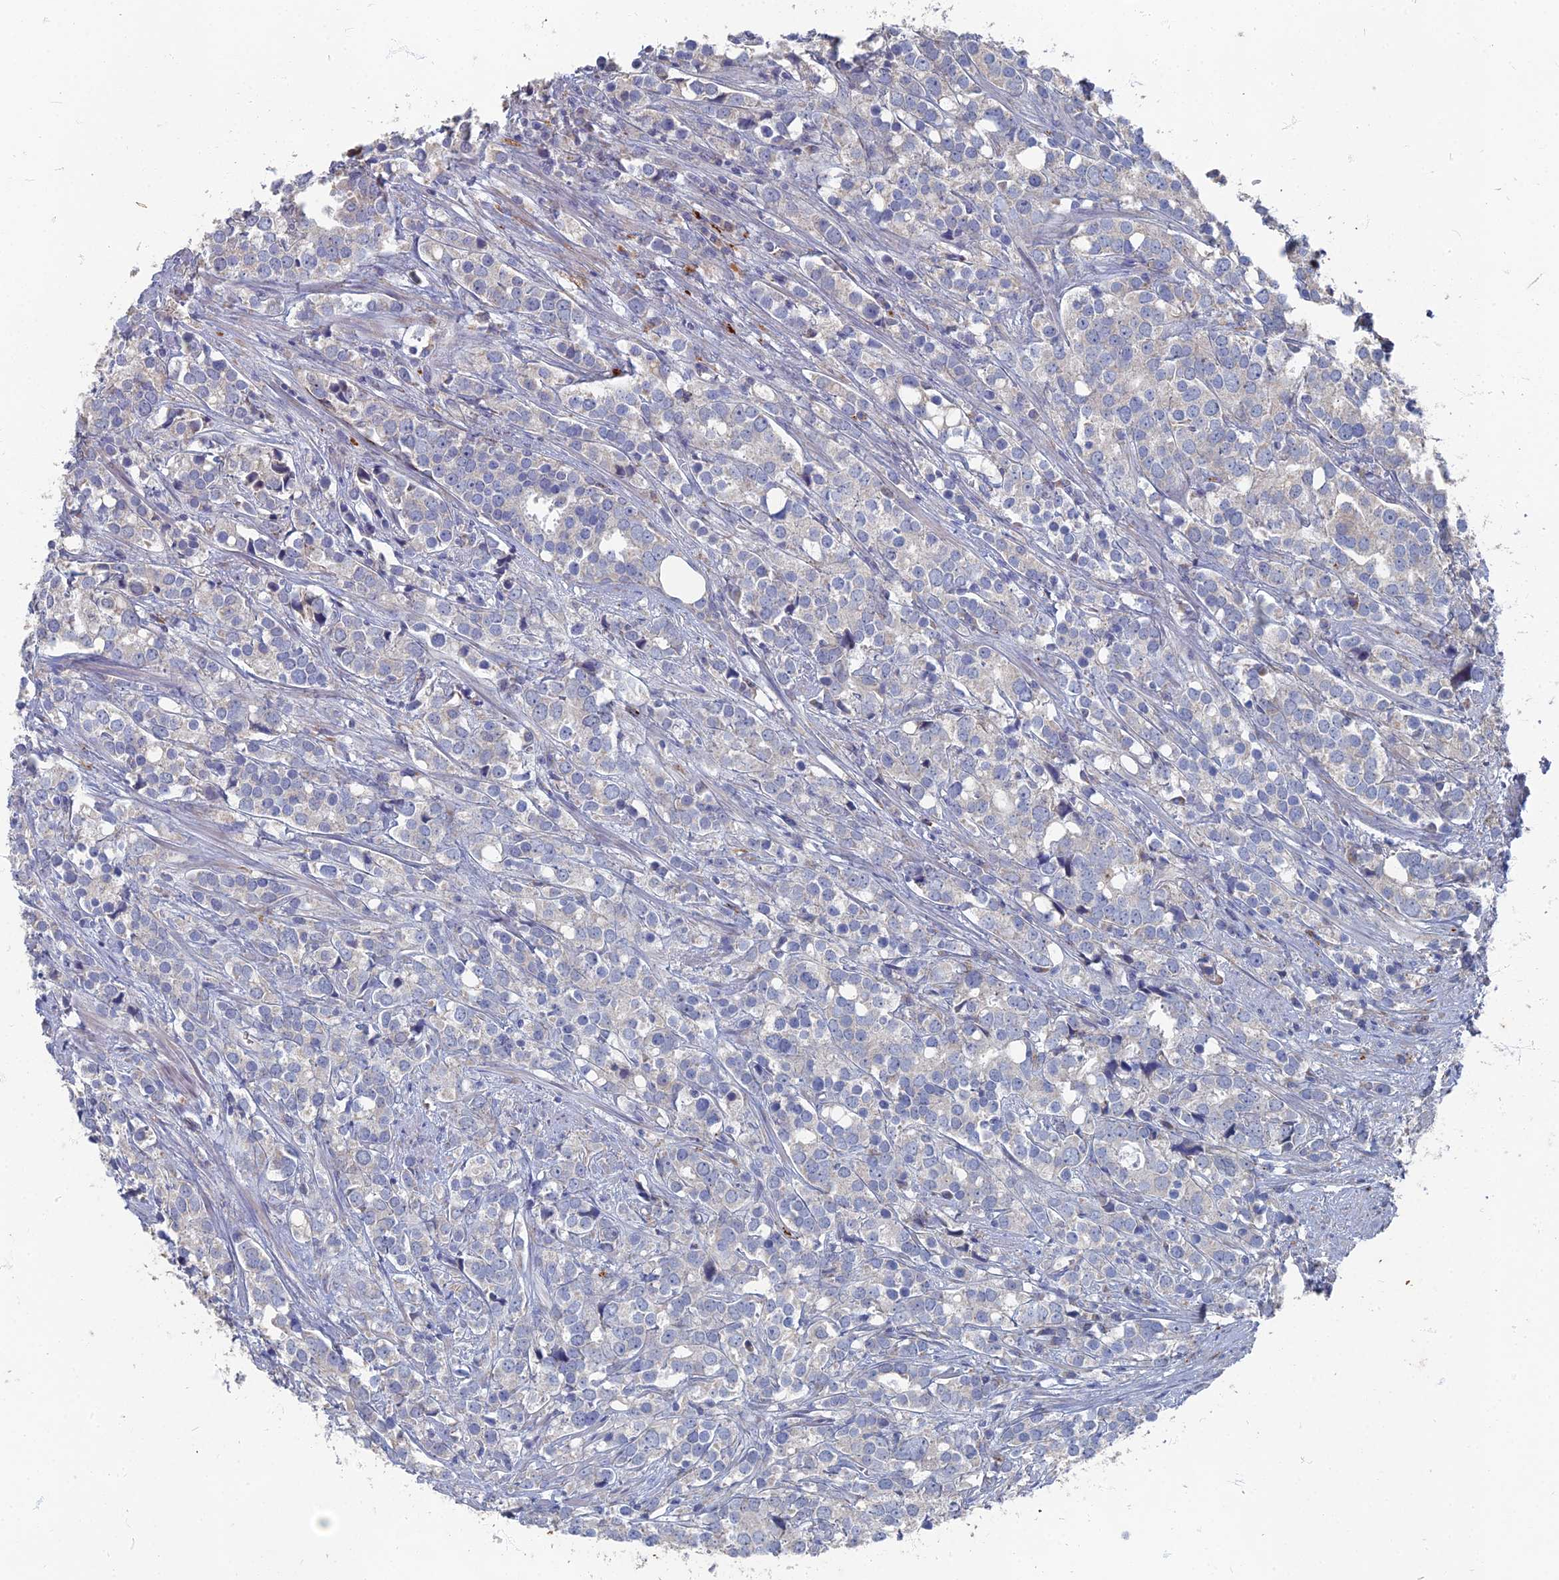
{"staining": {"intensity": "negative", "quantity": "none", "location": "none"}, "tissue": "prostate cancer", "cell_type": "Tumor cells", "image_type": "cancer", "snomed": [{"axis": "morphology", "description": "Adenocarcinoma, High grade"}, {"axis": "topography", "description": "Prostate"}], "caption": "Immunohistochemical staining of adenocarcinoma (high-grade) (prostate) exhibits no significant positivity in tumor cells.", "gene": "TMEM128", "patient": {"sex": "male", "age": 71}}